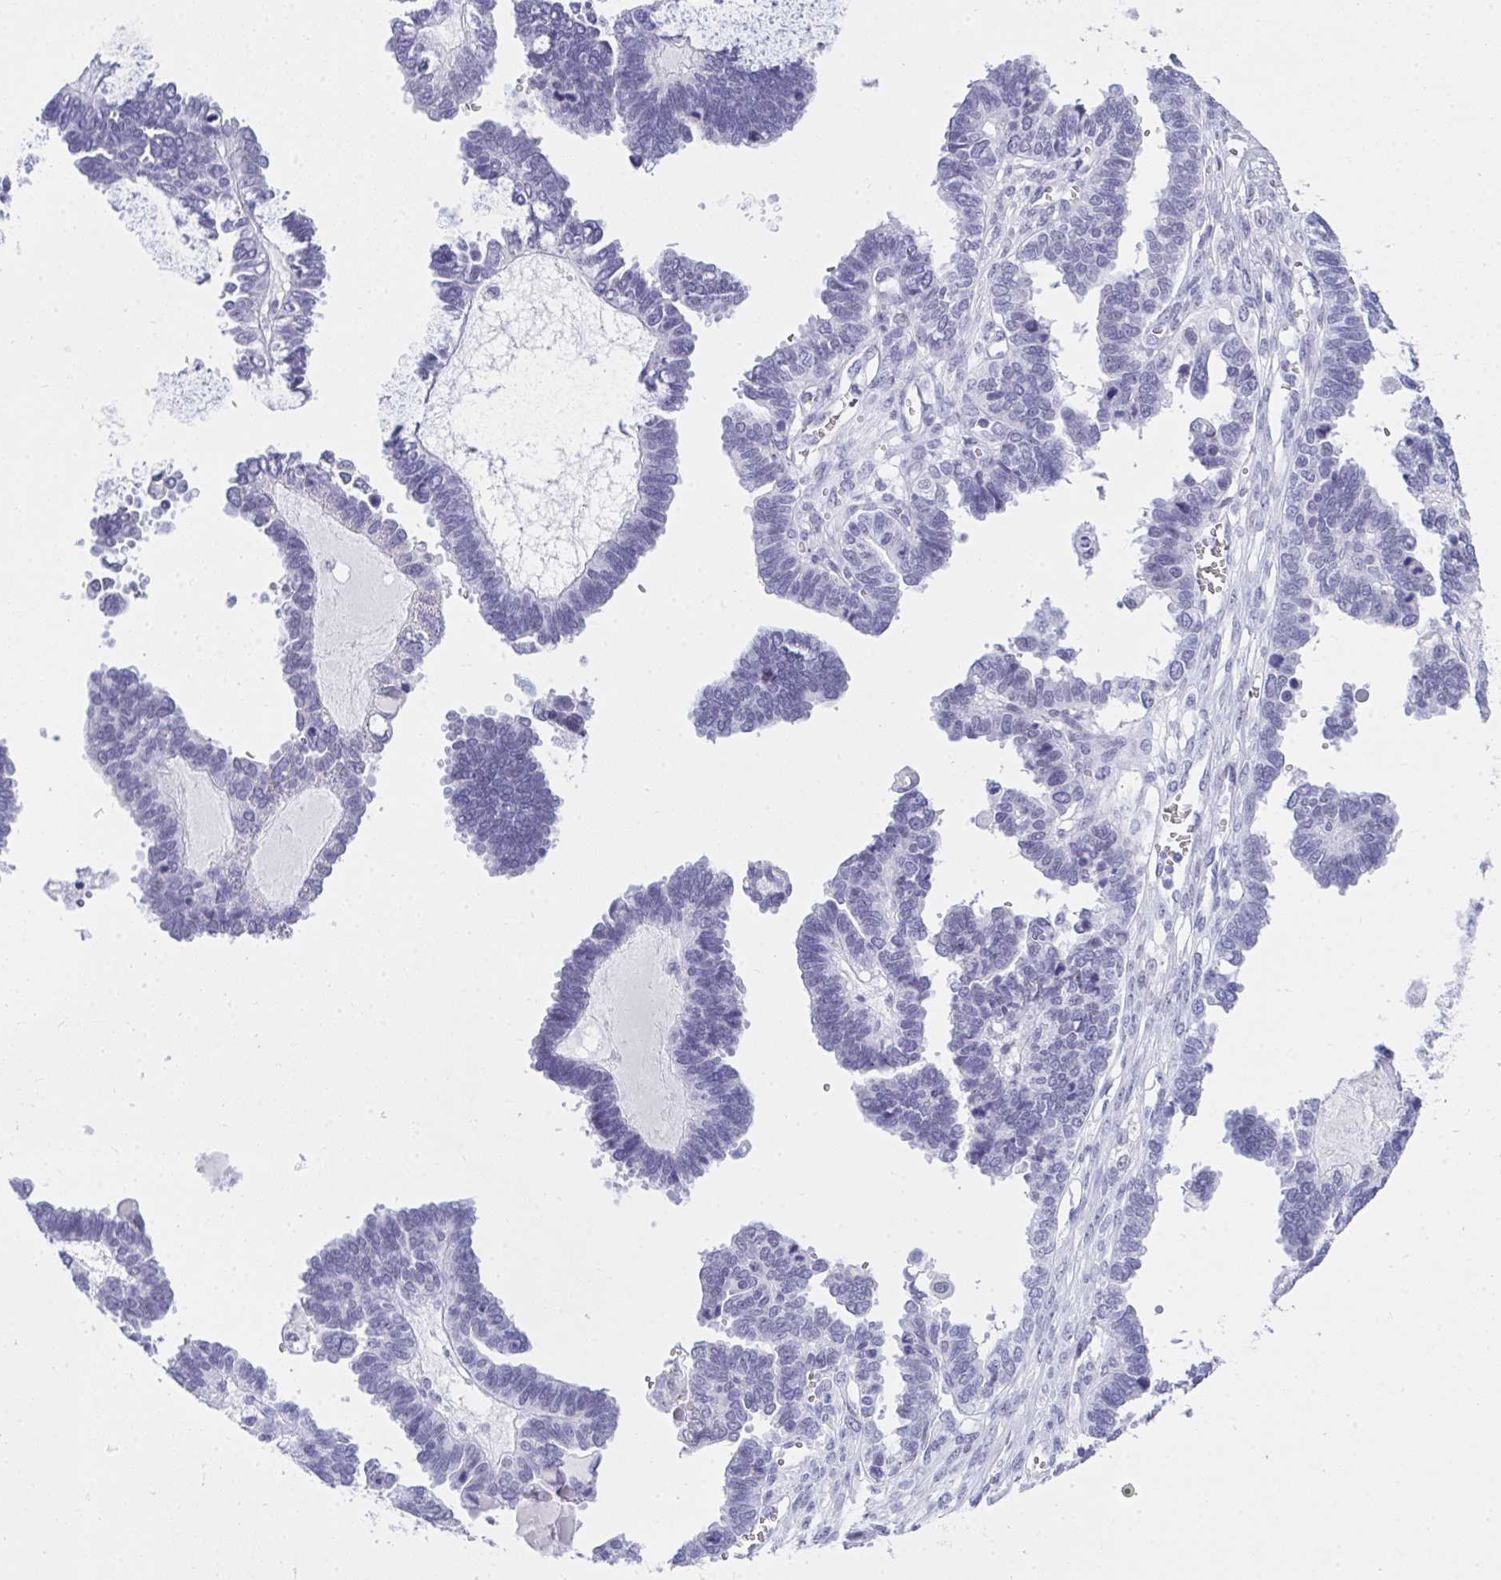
{"staining": {"intensity": "negative", "quantity": "none", "location": "none"}, "tissue": "ovarian cancer", "cell_type": "Tumor cells", "image_type": "cancer", "snomed": [{"axis": "morphology", "description": "Cystadenocarcinoma, serous, NOS"}, {"axis": "topography", "description": "Ovary"}], "caption": "DAB (3,3'-diaminobenzidine) immunohistochemical staining of ovarian cancer reveals no significant positivity in tumor cells. (Stains: DAB (3,3'-diaminobenzidine) immunohistochemistry (IHC) with hematoxylin counter stain, Microscopy: brightfield microscopy at high magnification).", "gene": "OR5F1", "patient": {"sex": "female", "age": 51}}